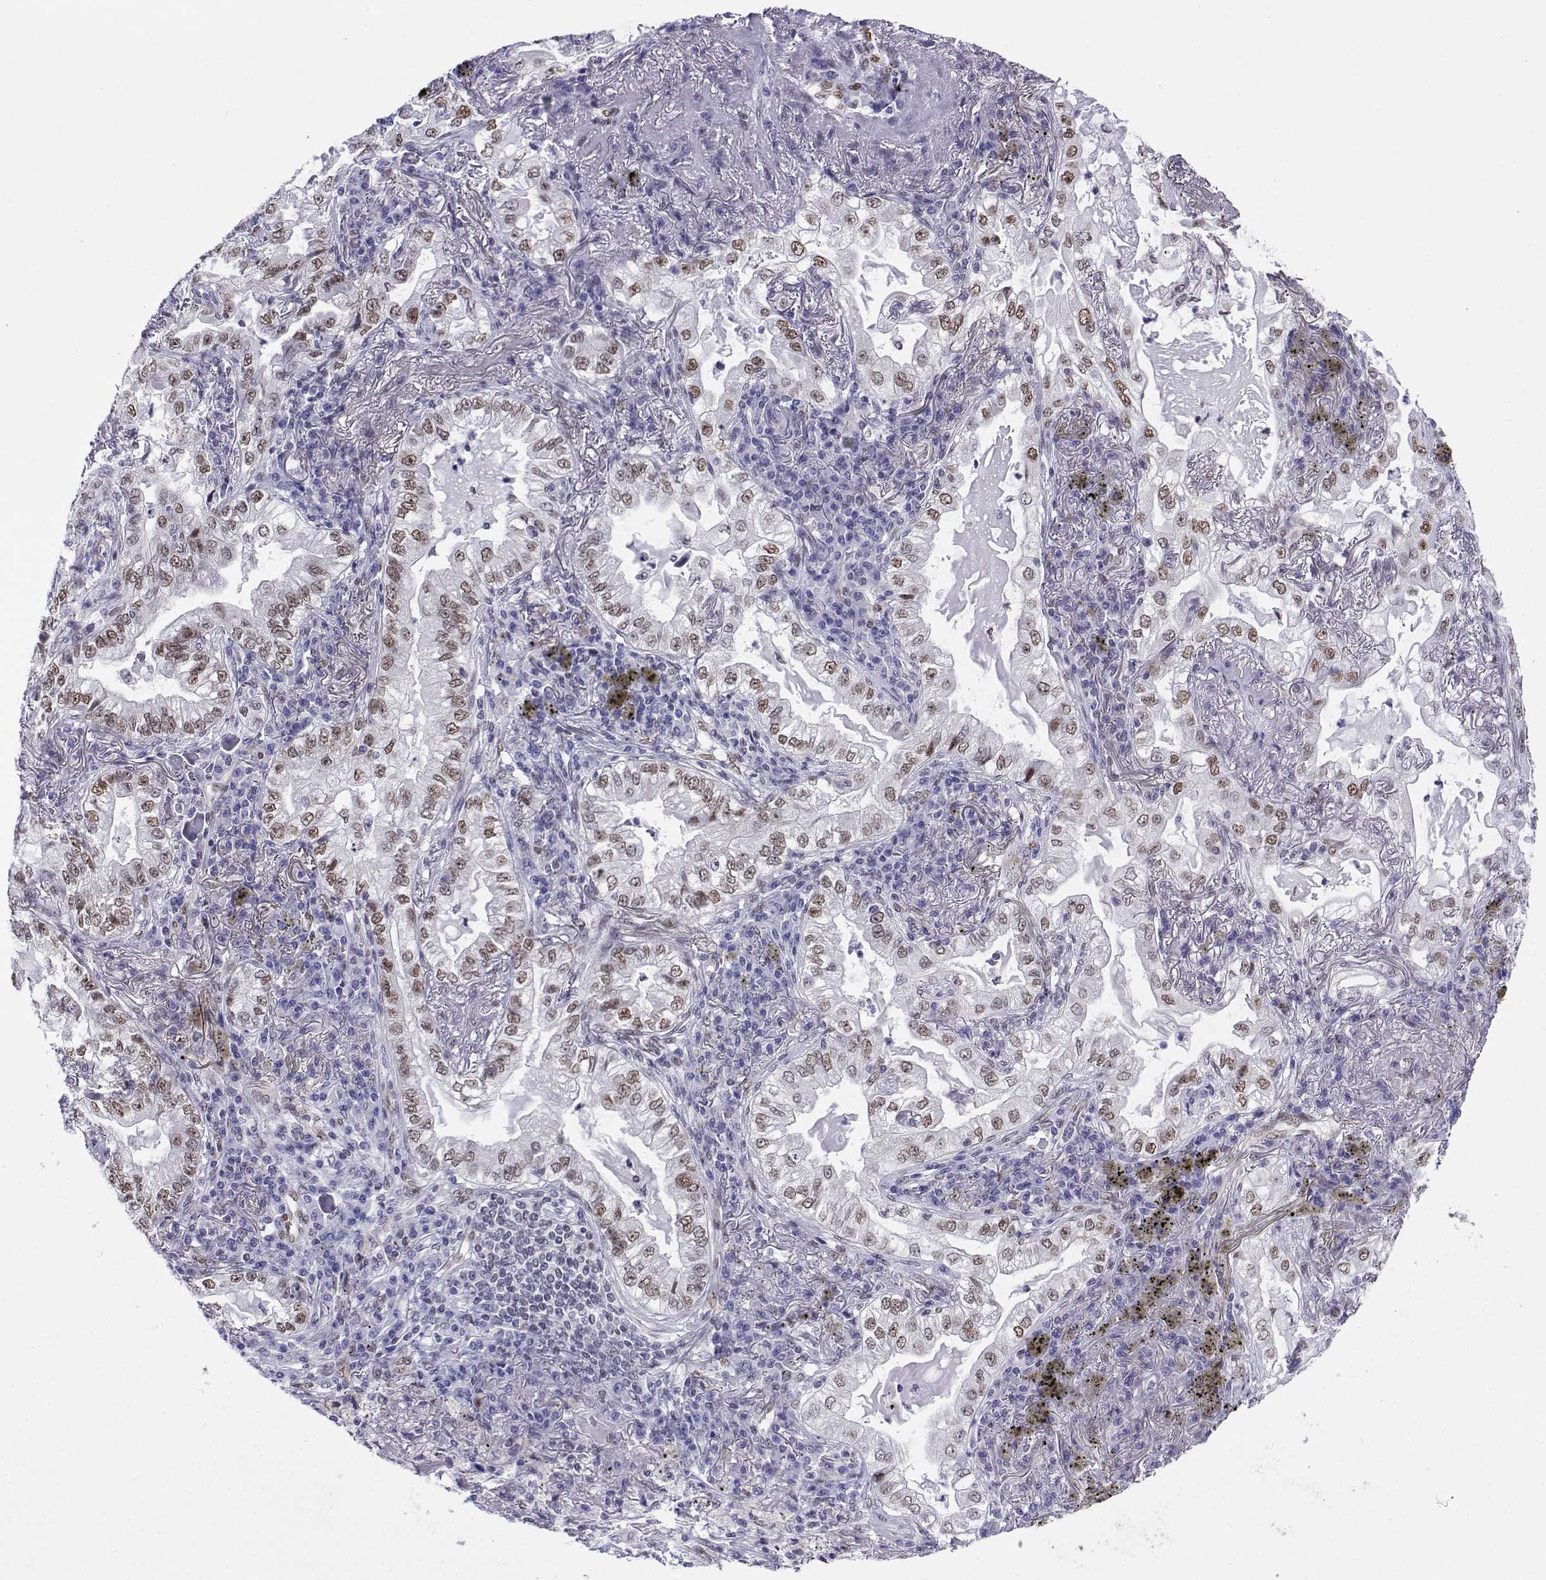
{"staining": {"intensity": "moderate", "quantity": ">75%", "location": "nuclear"}, "tissue": "lung cancer", "cell_type": "Tumor cells", "image_type": "cancer", "snomed": [{"axis": "morphology", "description": "Adenocarcinoma, NOS"}, {"axis": "topography", "description": "Lung"}], "caption": "Brown immunohistochemical staining in human lung adenocarcinoma shows moderate nuclear positivity in about >75% of tumor cells. (DAB (3,3'-diaminobenzidine) IHC, brown staining for protein, blue staining for nuclei).", "gene": "ERF", "patient": {"sex": "female", "age": 73}}